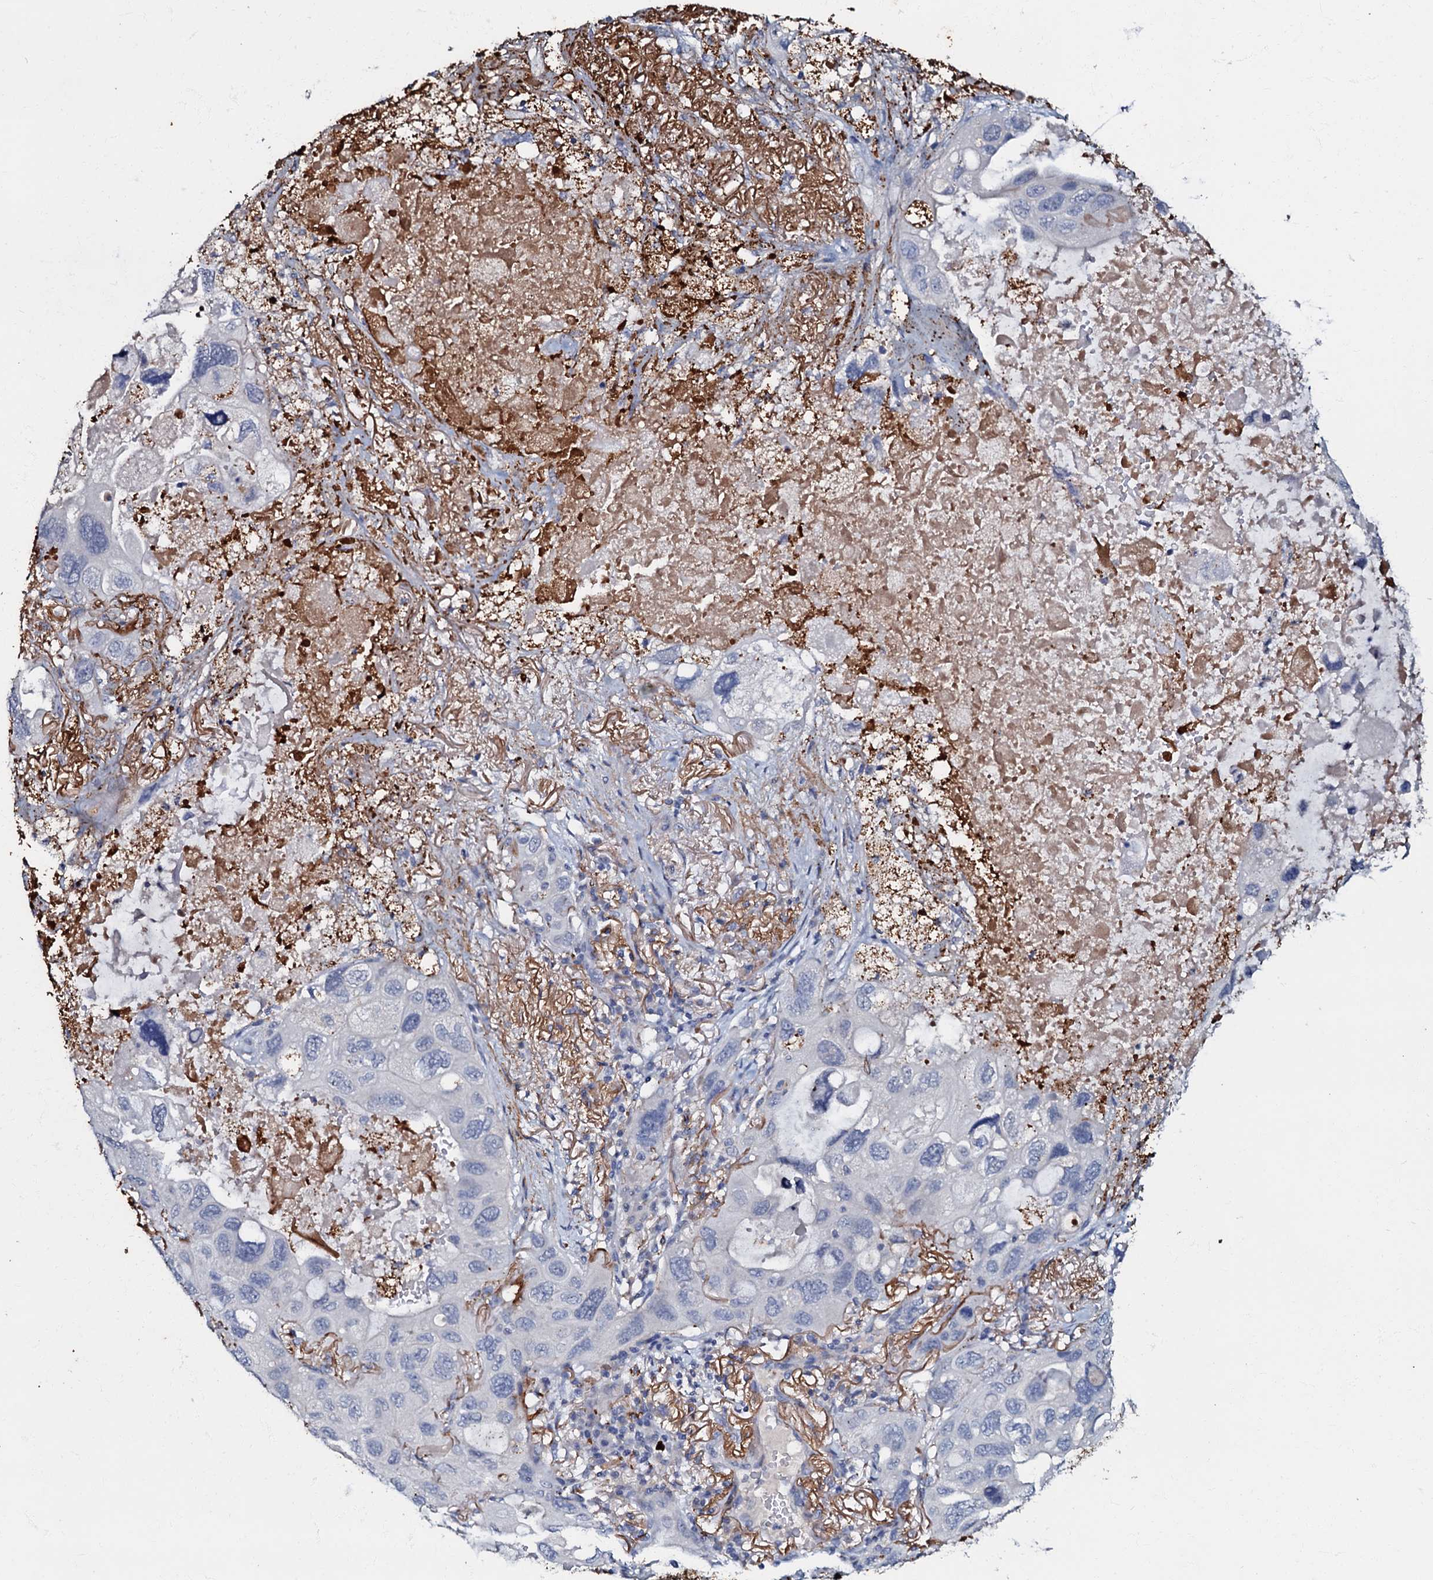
{"staining": {"intensity": "negative", "quantity": "none", "location": "none"}, "tissue": "lung cancer", "cell_type": "Tumor cells", "image_type": "cancer", "snomed": [{"axis": "morphology", "description": "Squamous cell carcinoma, NOS"}, {"axis": "topography", "description": "Lung"}], "caption": "Immunohistochemistry photomicrograph of neoplastic tissue: lung cancer stained with DAB shows no significant protein expression in tumor cells. Nuclei are stained in blue.", "gene": "MANSC4", "patient": {"sex": "female", "age": 73}}